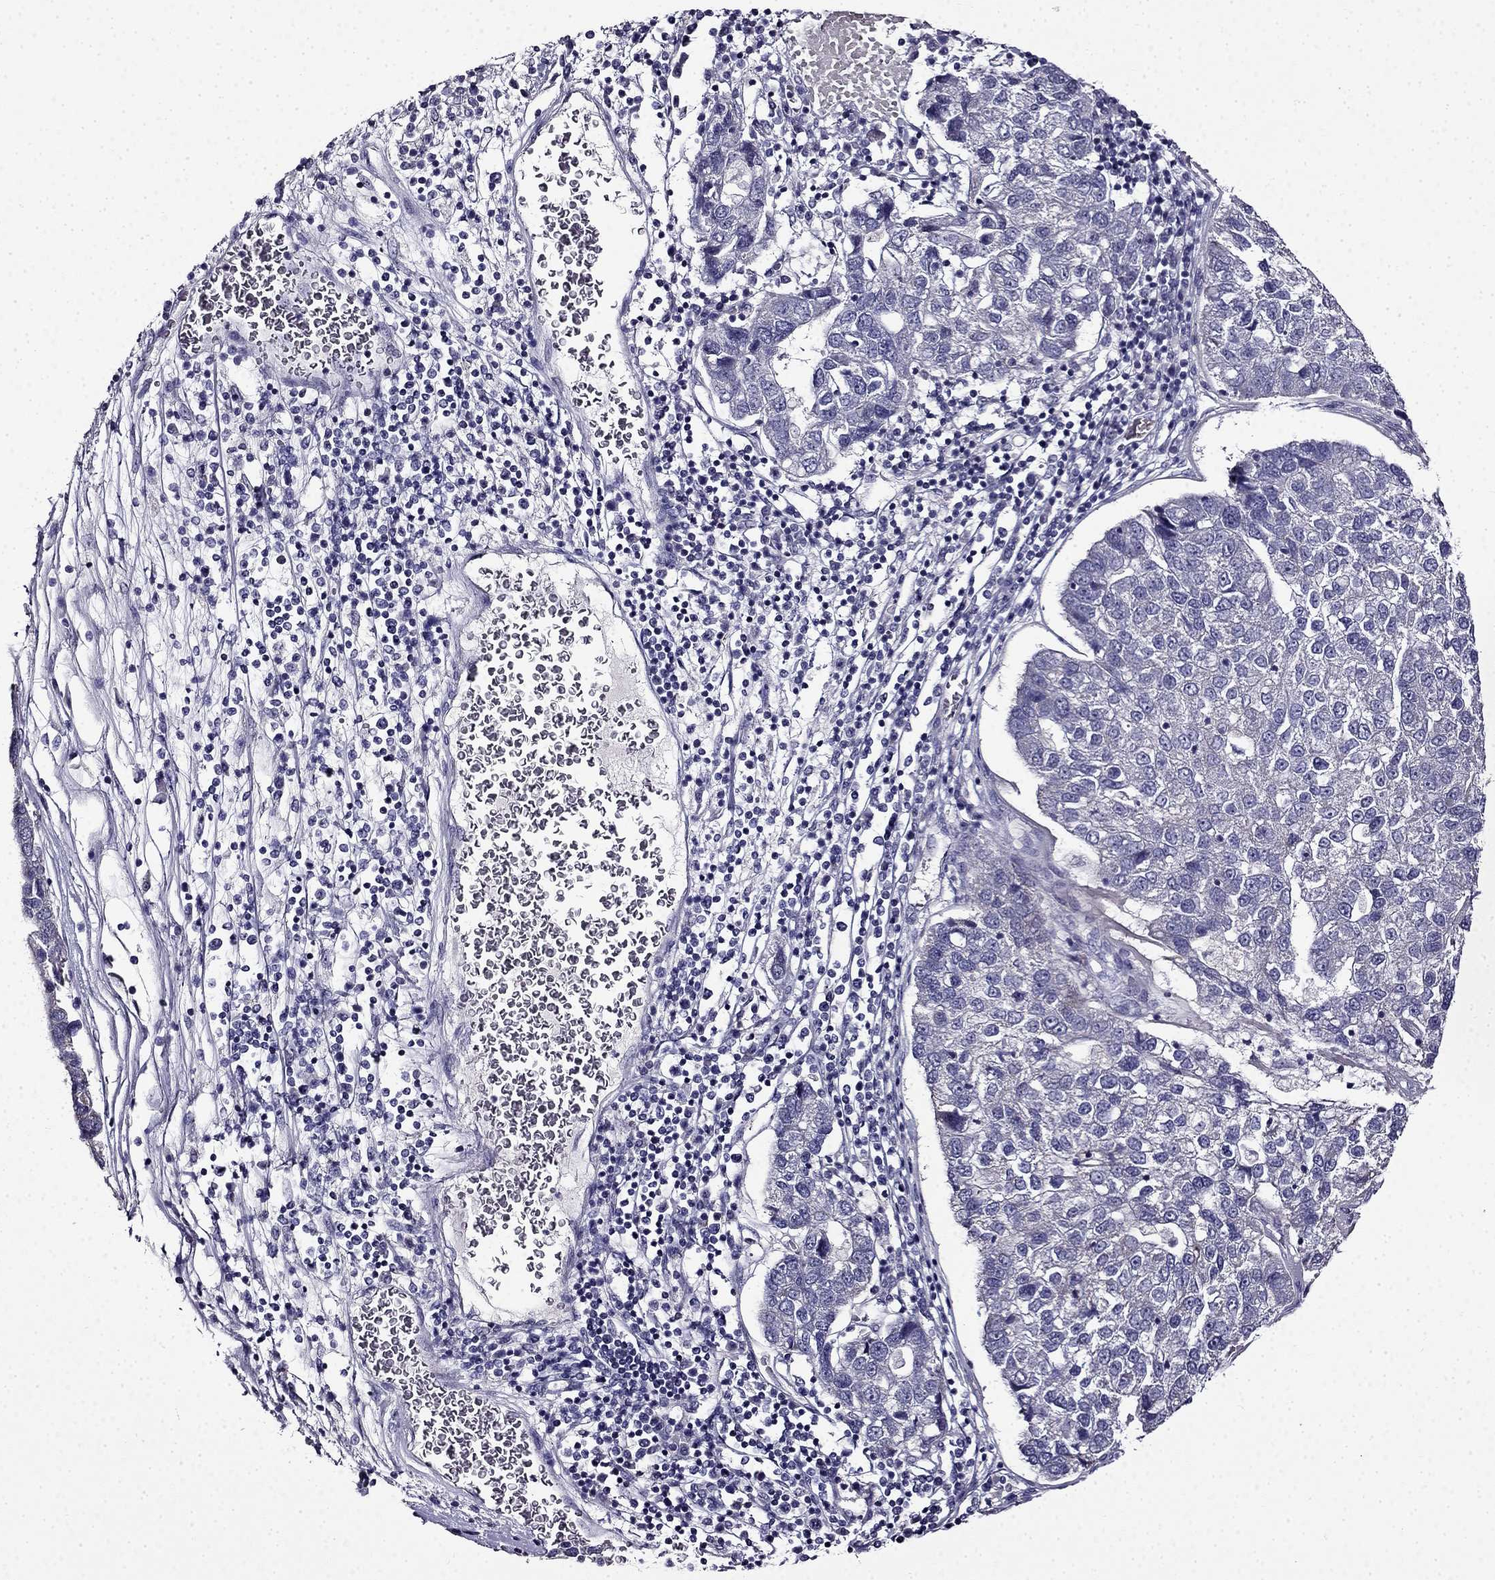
{"staining": {"intensity": "negative", "quantity": "none", "location": "none"}, "tissue": "pancreatic cancer", "cell_type": "Tumor cells", "image_type": "cancer", "snomed": [{"axis": "morphology", "description": "Adenocarcinoma, NOS"}, {"axis": "topography", "description": "Pancreas"}], "caption": "High power microscopy image of an immunohistochemistry (IHC) image of adenocarcinoma (pancreatic), revealing no significant positivity in tumor cells.", "gene": "TMEM266", "patient": {"sex": "female", "age": 61}}